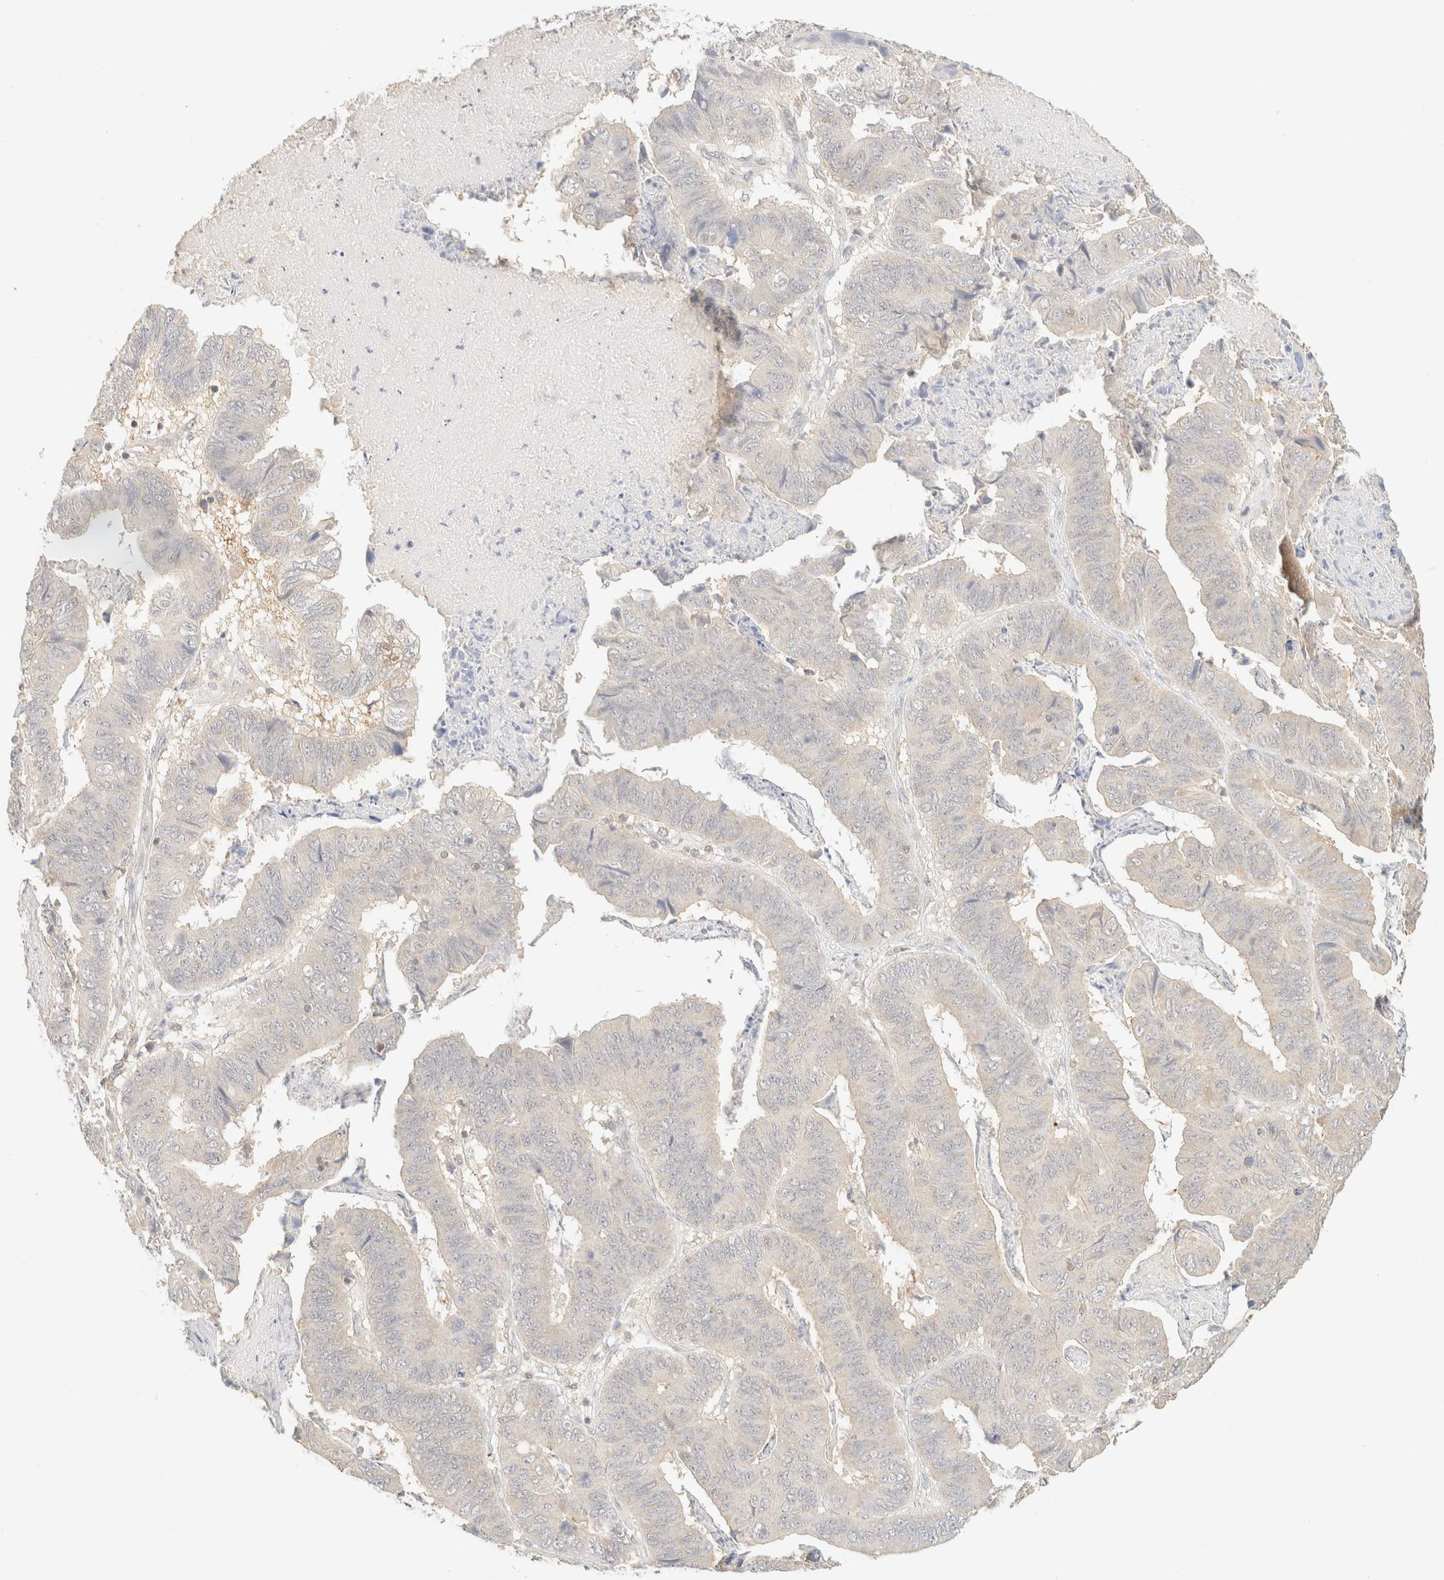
{"staining": {"intensity": "negative", "quantity": "none", "location": "none"}, "tissue": "stomach cancer", "cell_type": "Tumor cells", "image_type": "cancer", "snomed": [{"axis": "morphology", "description": "Adenocarcinoma, NOS"}, {"axis": "topography", "description": "Stomach, lower"}], "caption": "A micrograph of stomach cancer stained for a protein displays no brown staining in tumor cells.", "gene": "TIMD4", "patient": {"sex": "male", "age": 77}}